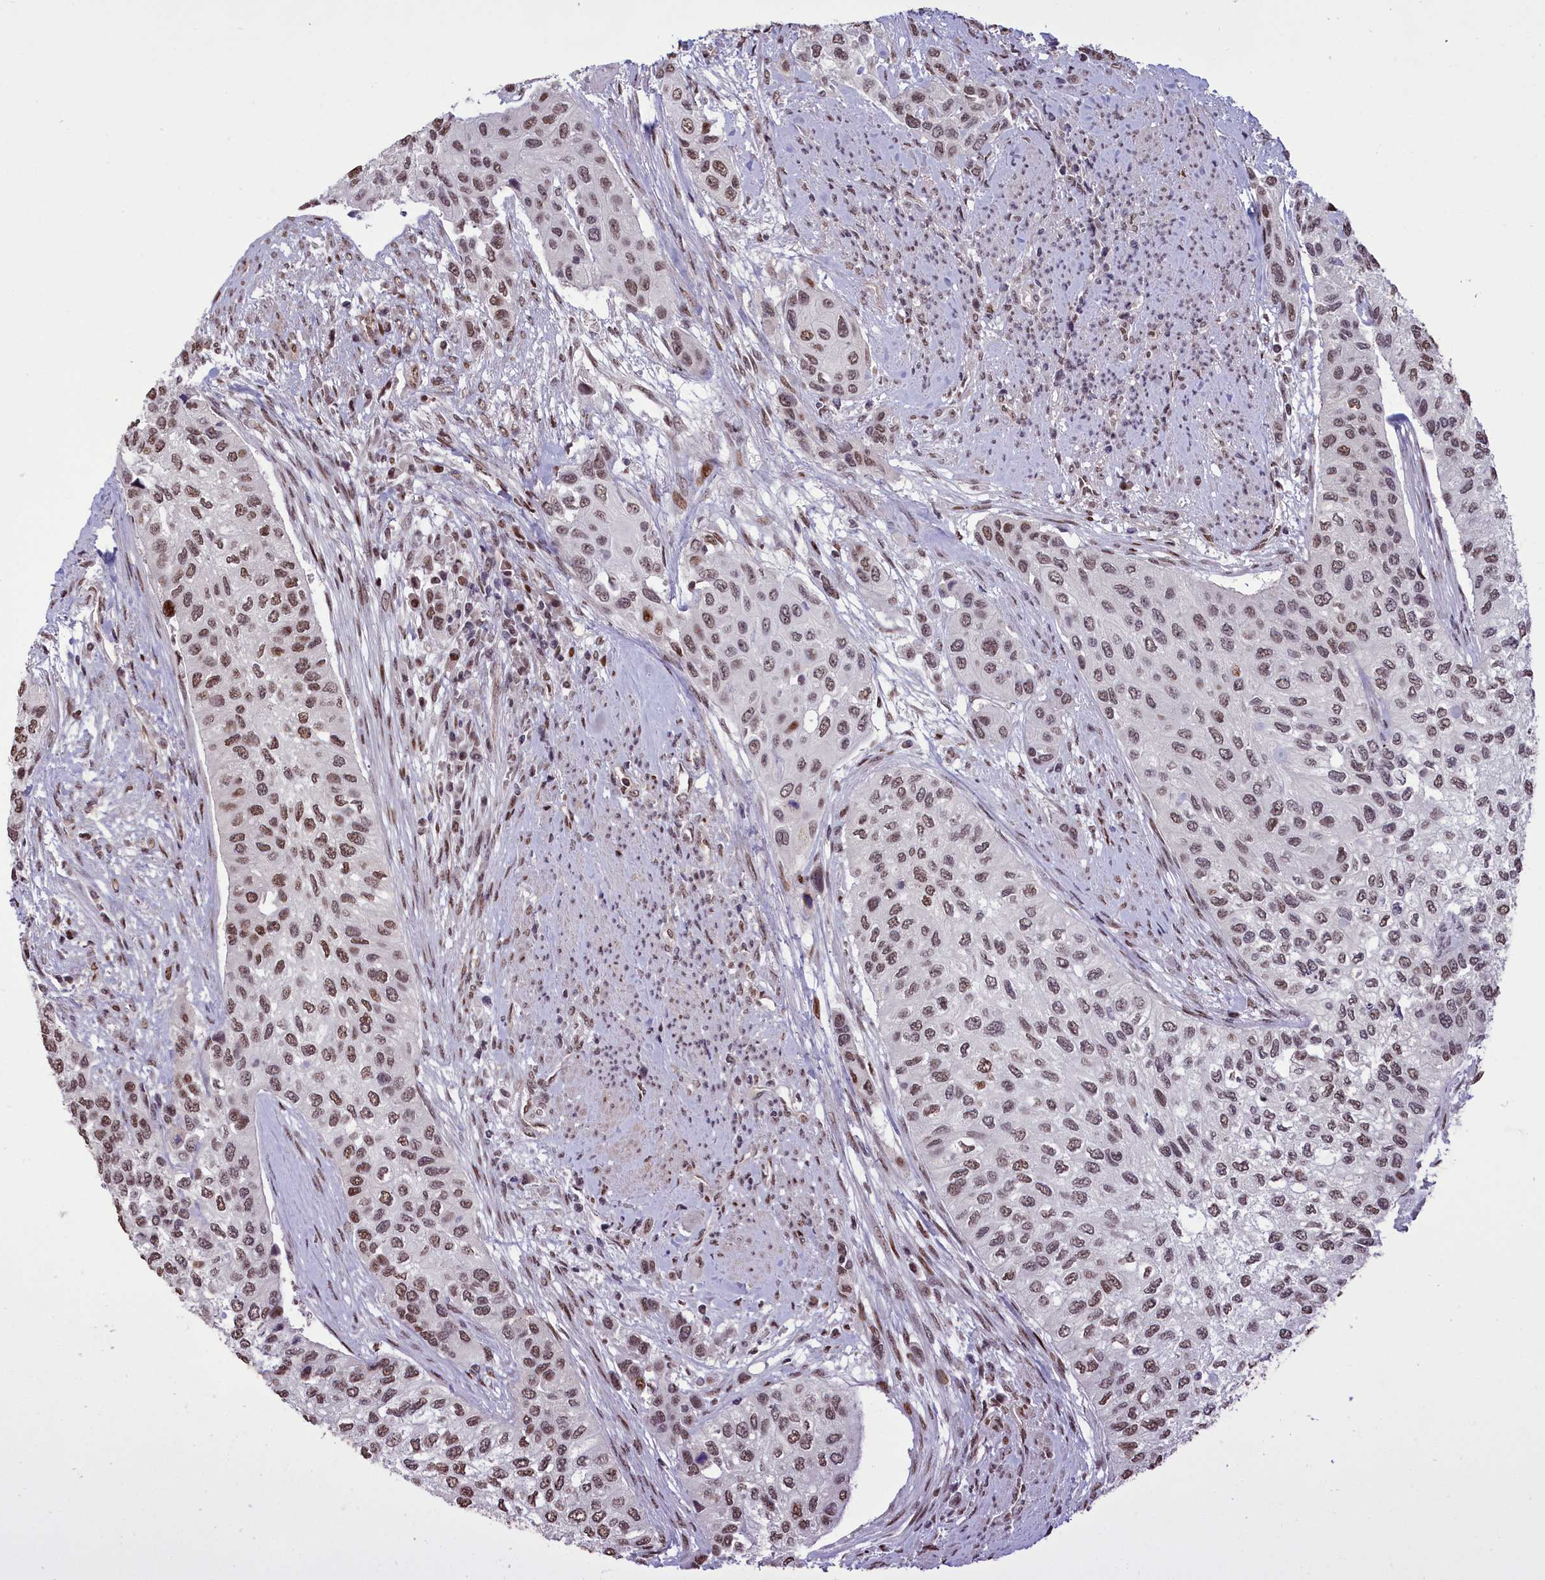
{"staining": {"intensity": "moderate", "quantity": "25%-75%", "location": "nuclear"}, "tissue": "urothelial cancer", "cell_type": "Tumor cells", "image_type": "cancer", "snomed": [{"axis": "morphology", "description": "Normal tissue, NOS"}, {"axis": "morphology", "description": "Urothelial carcinoma, High grade"}, {"axis": "topography", "description": "Vascular tissue"}, {"axis": "topography", "description": "Urinary bladder"}], "caption": "Brown immunohistochemical staining in urothelial carcinoma (high-grade) shows moderate nuclear staining in approximately 25%-75% of tumor cells. (Brightfield microscopy of DAB IHC at high magnification).", "gene": "RELB", "patient": {"sex": "female", "age": 56}}